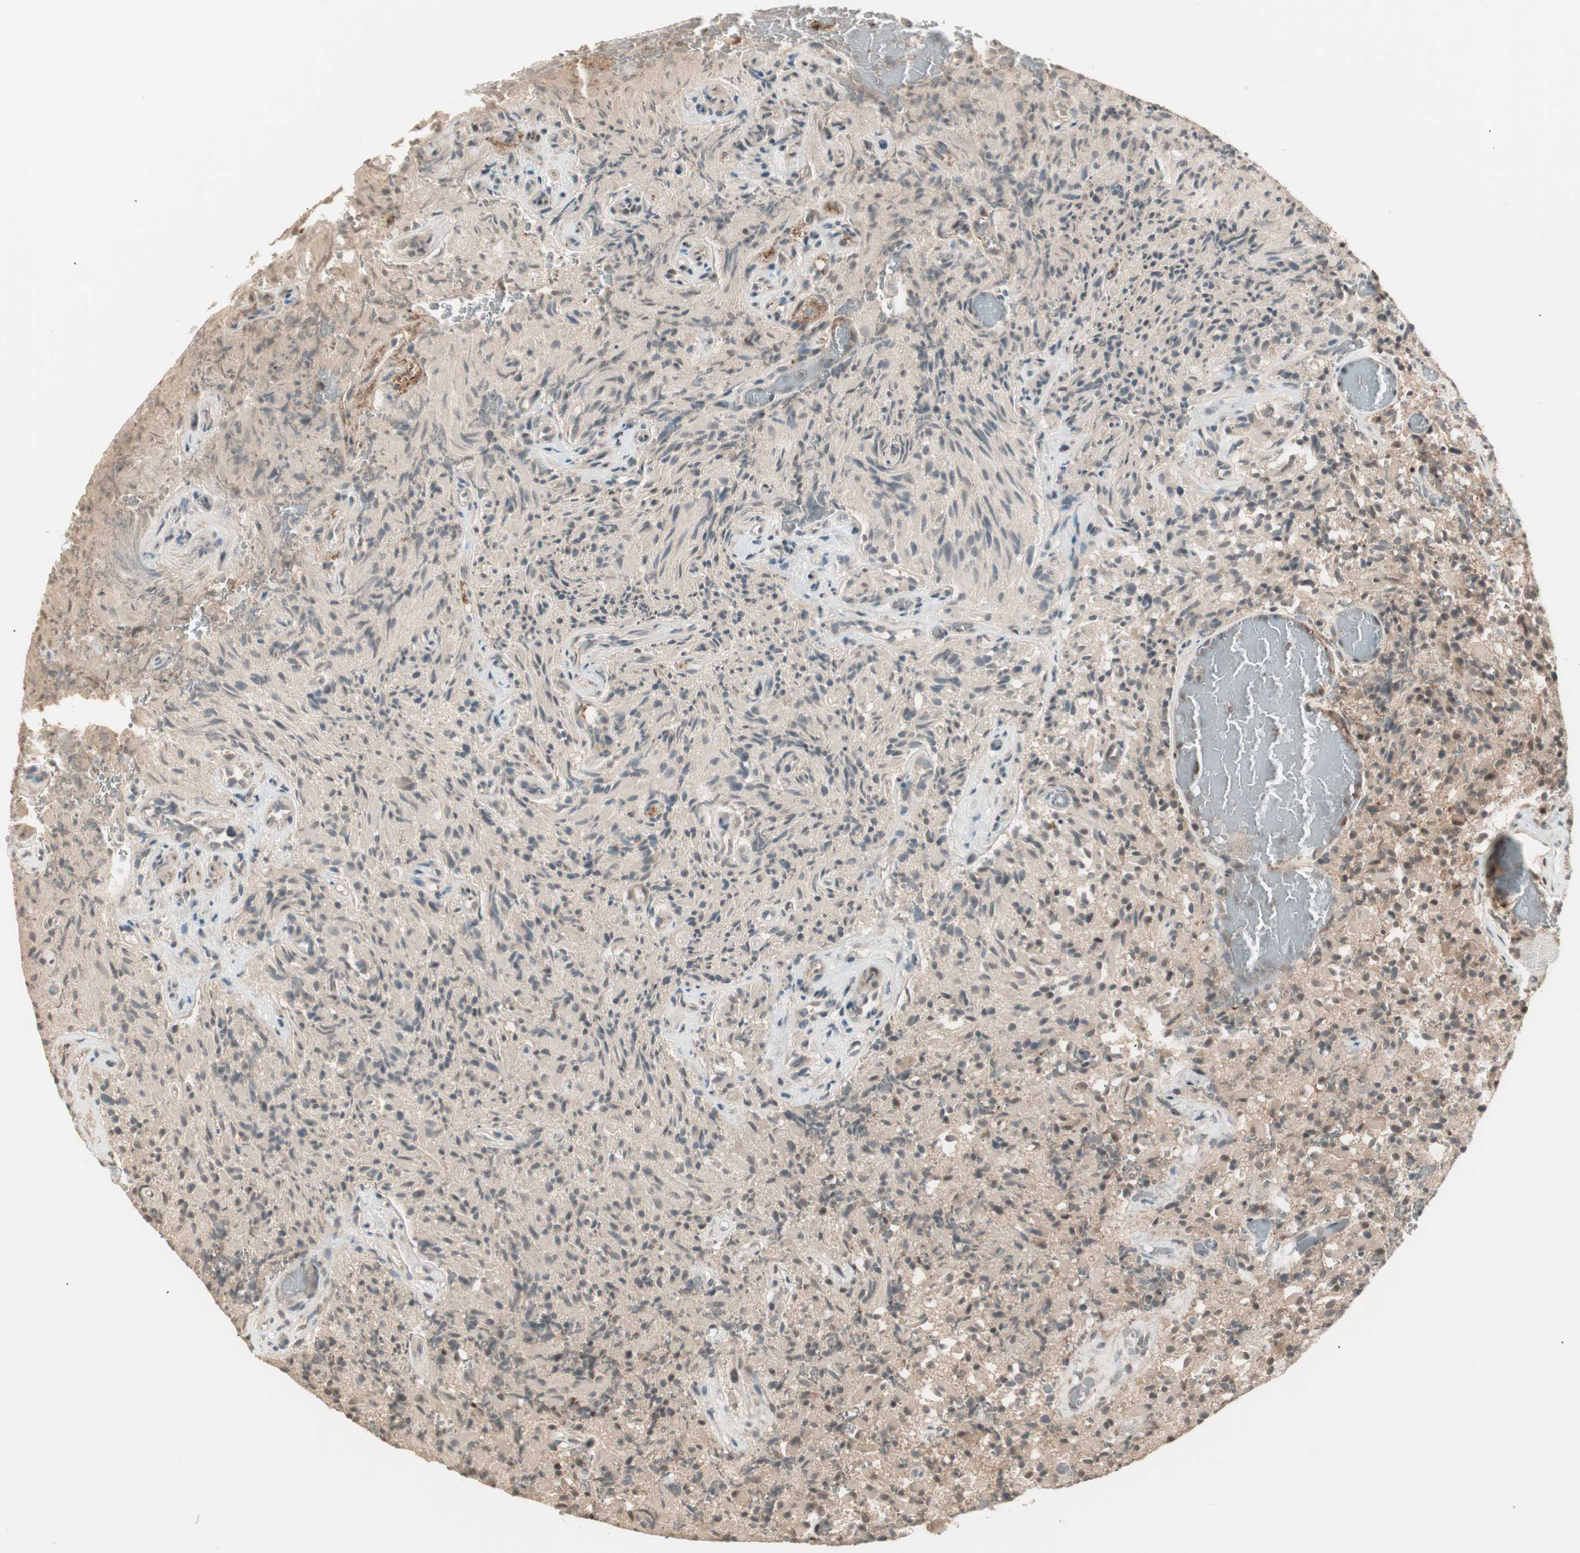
{"staining": {"intensity": "strong", "quantity": ">75%", "location": "cytoplasmic/membranous,nuclear"}, "tissue": "glioma", "cell_type": "Tumor cells", "image_type": "cancer", "snomed": [{"axis": "morphology", "description": "Glioma, malignant, High grade"}, {"axis": "topography", "description": "Brain"}], "caption": "Protein analysis of glioma tissue displays strong cytoplasmic/membranous and nuclear staining in about >75% of tumor cells.", "gene": "ZSCAN31", "patient": {"sex": "male", "age": 71}}